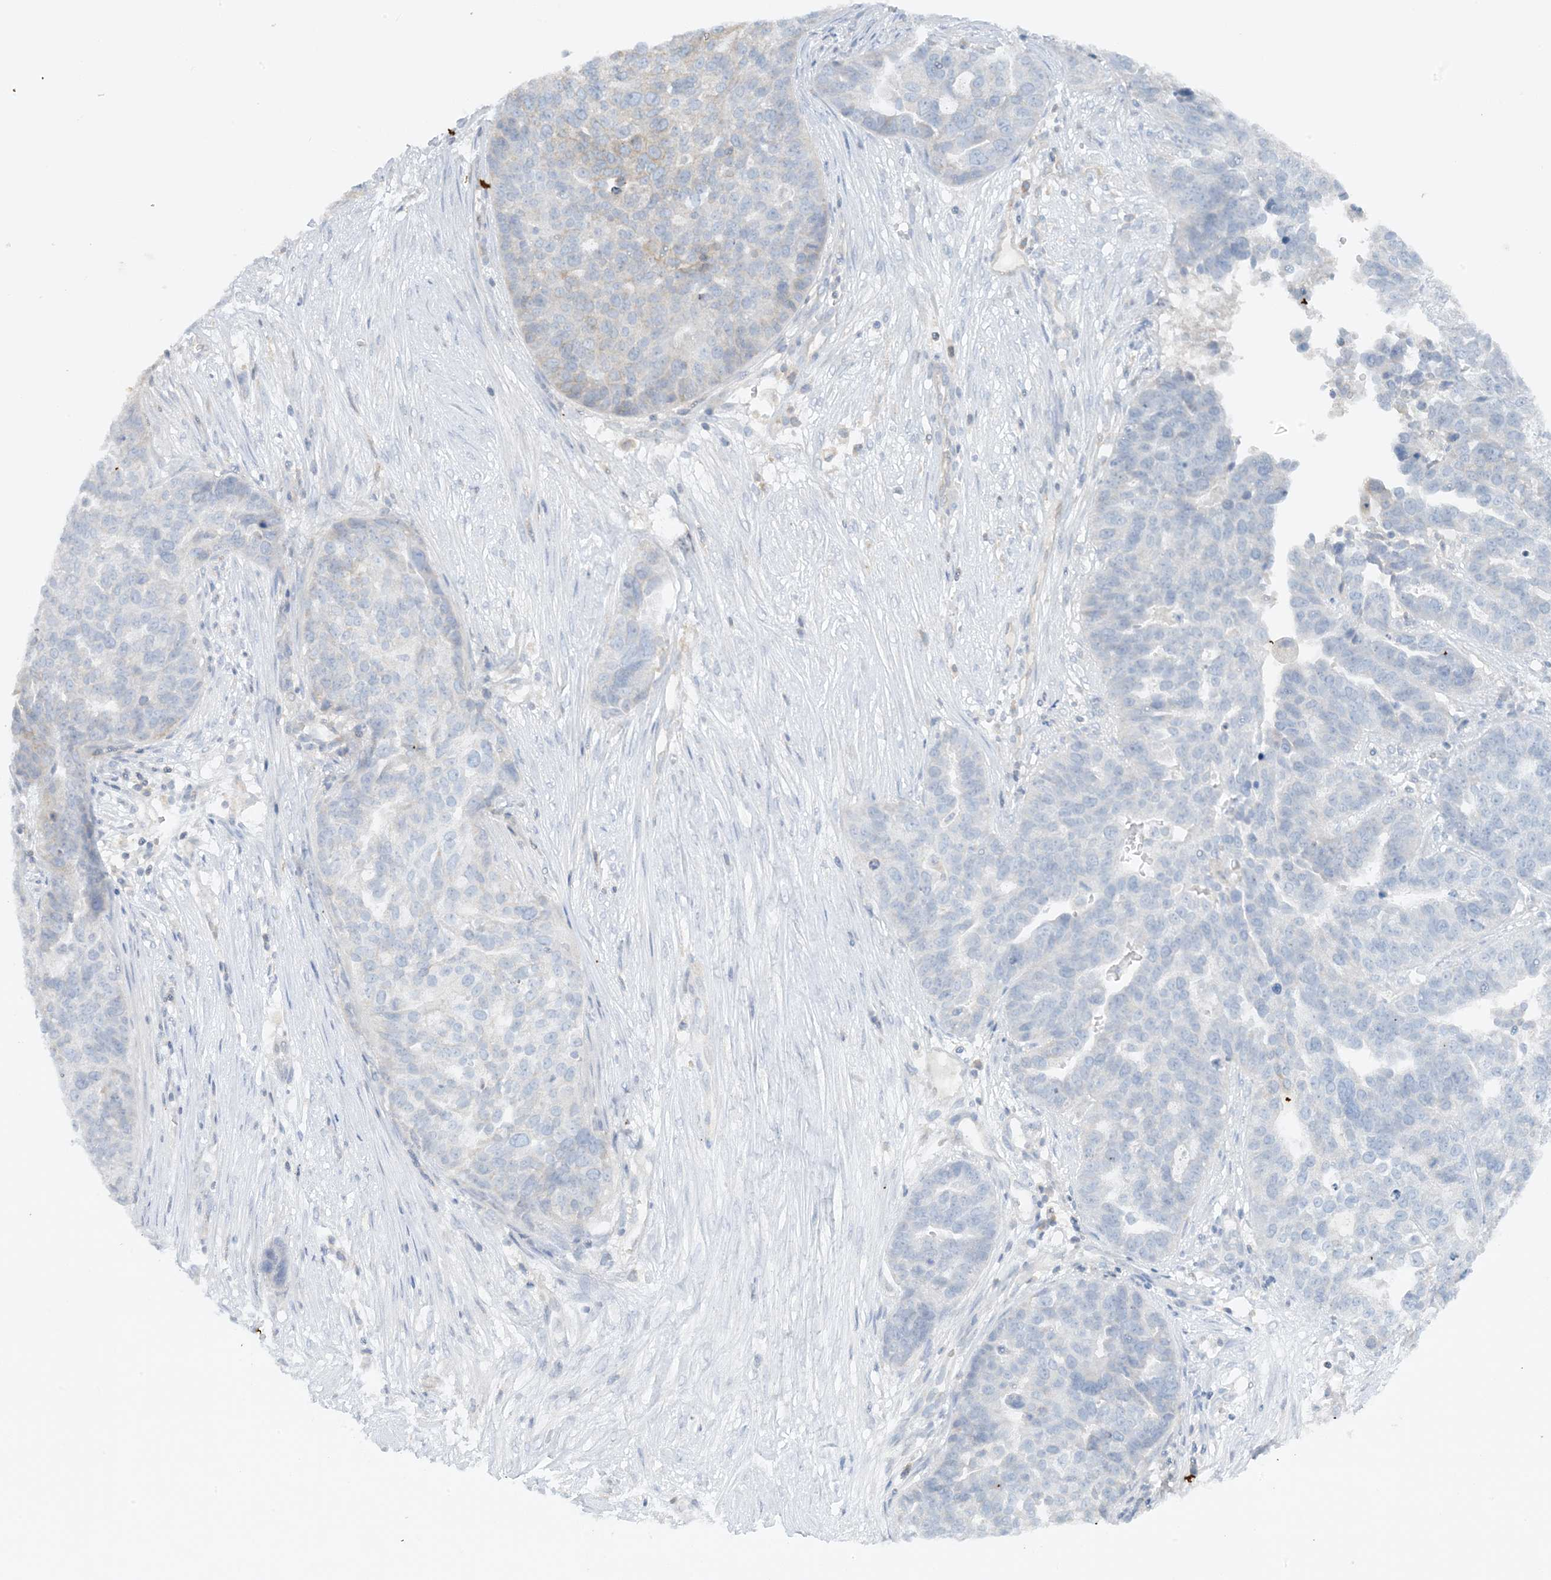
{"staining": {"intensity": "negative", "quantity": "none", "location": "none"}, "tissue": "ovarian cancer", "cell_type": "Tumor cells", "image_type": "cancer", "snomed": [{"axis": "morphology", "description": "Cystadenocarcinoma, serous, NOS"}, {"axis": "topography", "description": "Ovary"}], "caption": "Ovarian cancer was stained to show a protein in brown. There is no significant positivity in tumor cells.", "gene": "HLA-E", "patient": {"sex": "female", "age": 59}}